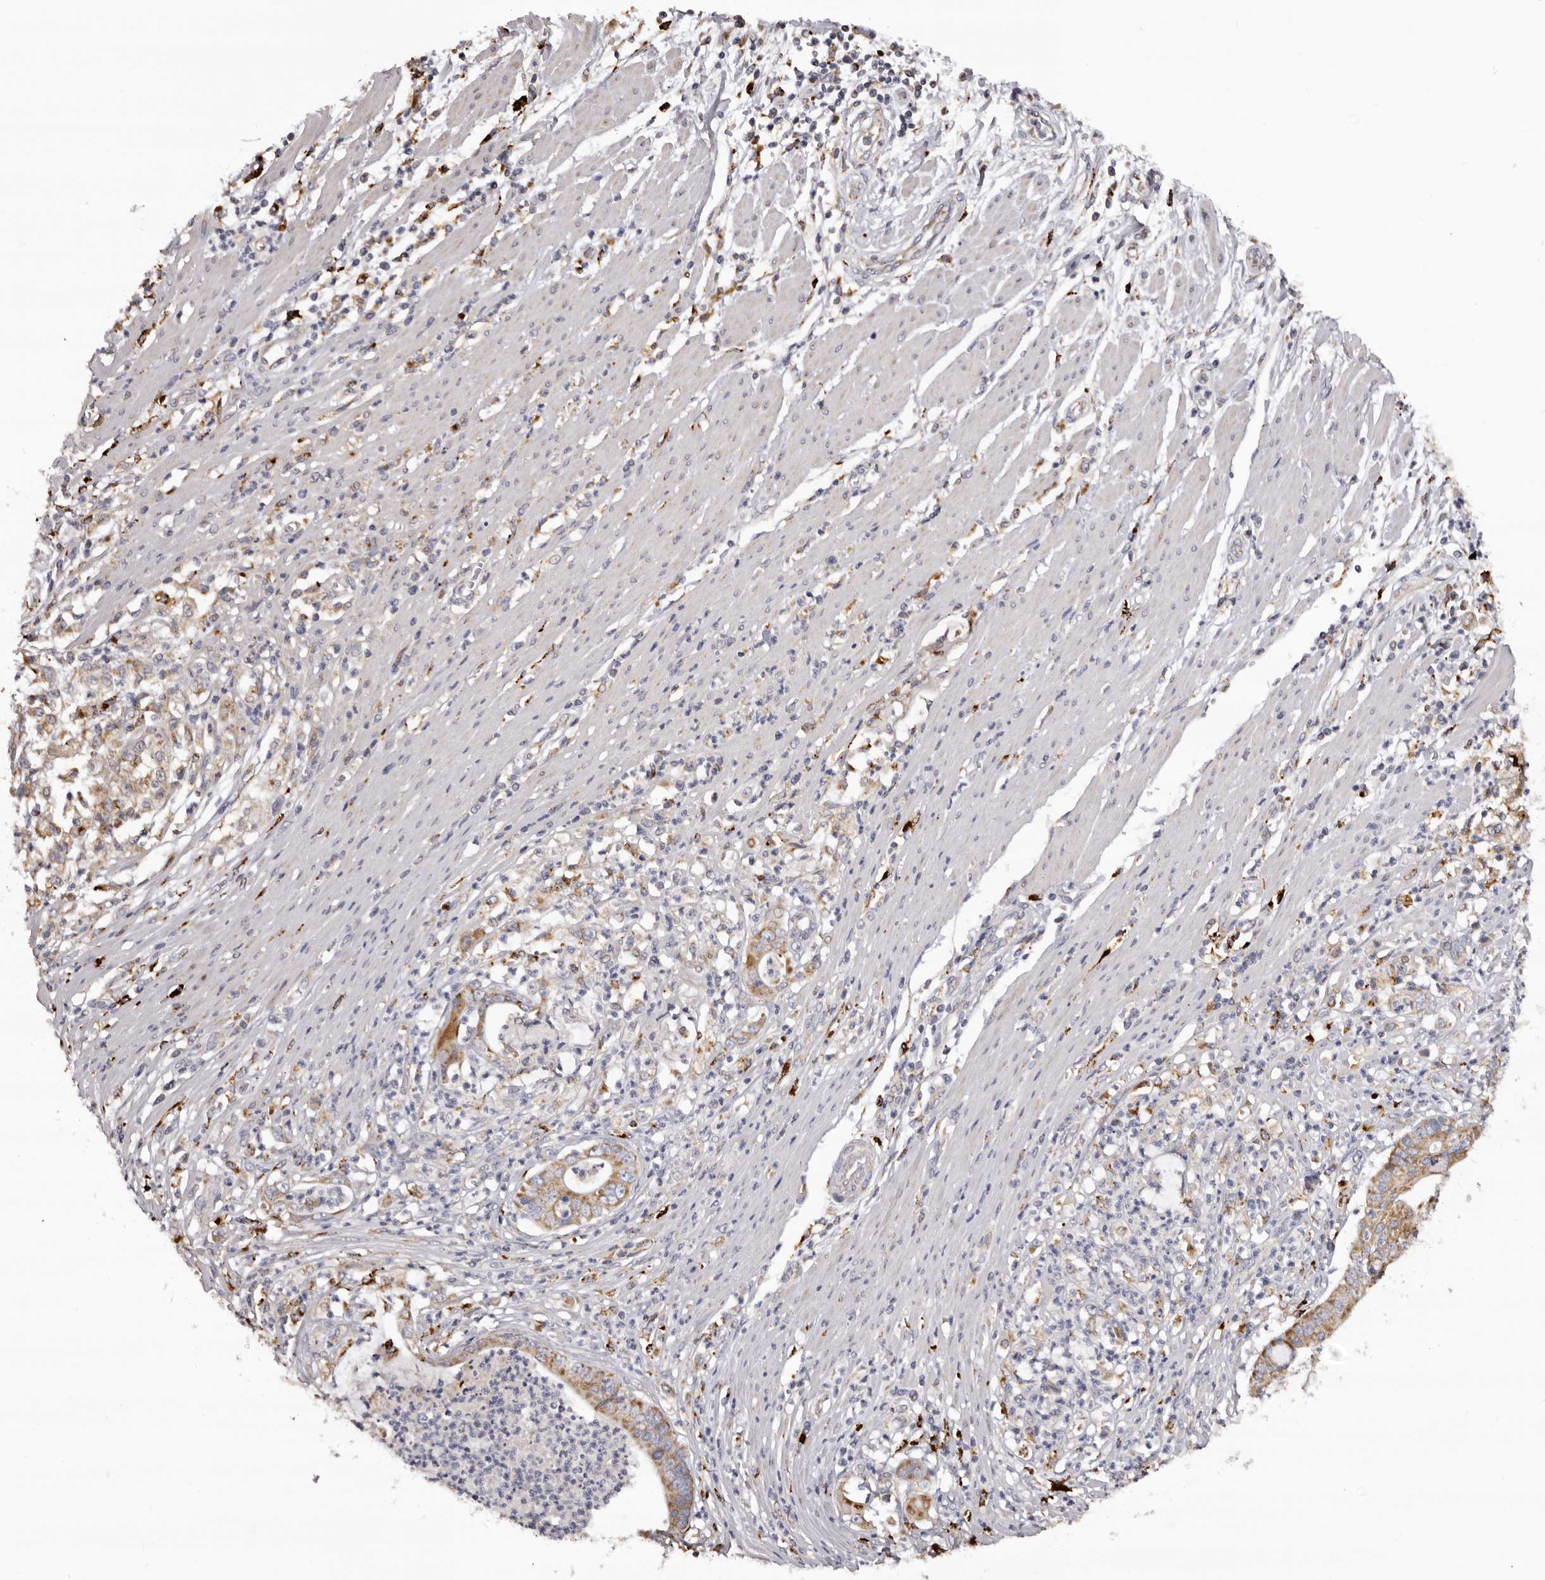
{"staining": {"intensity": "moderate", "quantity": ">75%", "location": "cytoplasmic/membranous"}, "tissue": "pancreatic cancer", "cell_type": "Tumor cells", "image_type": "cancer", "snomed": [{"axis": "morphology", "description": "Adenocarcinoma, NOS"}, {"axis": "topography", "description": "Pancreas"}], "caption": "IHC of pancreatic cancer exhibits medium levels of moderate cytoplasmic/membranous expression in approximately >75% of tumor cells.", "gene": "MECR", "patient": {"sex": "male", "age": 69}}